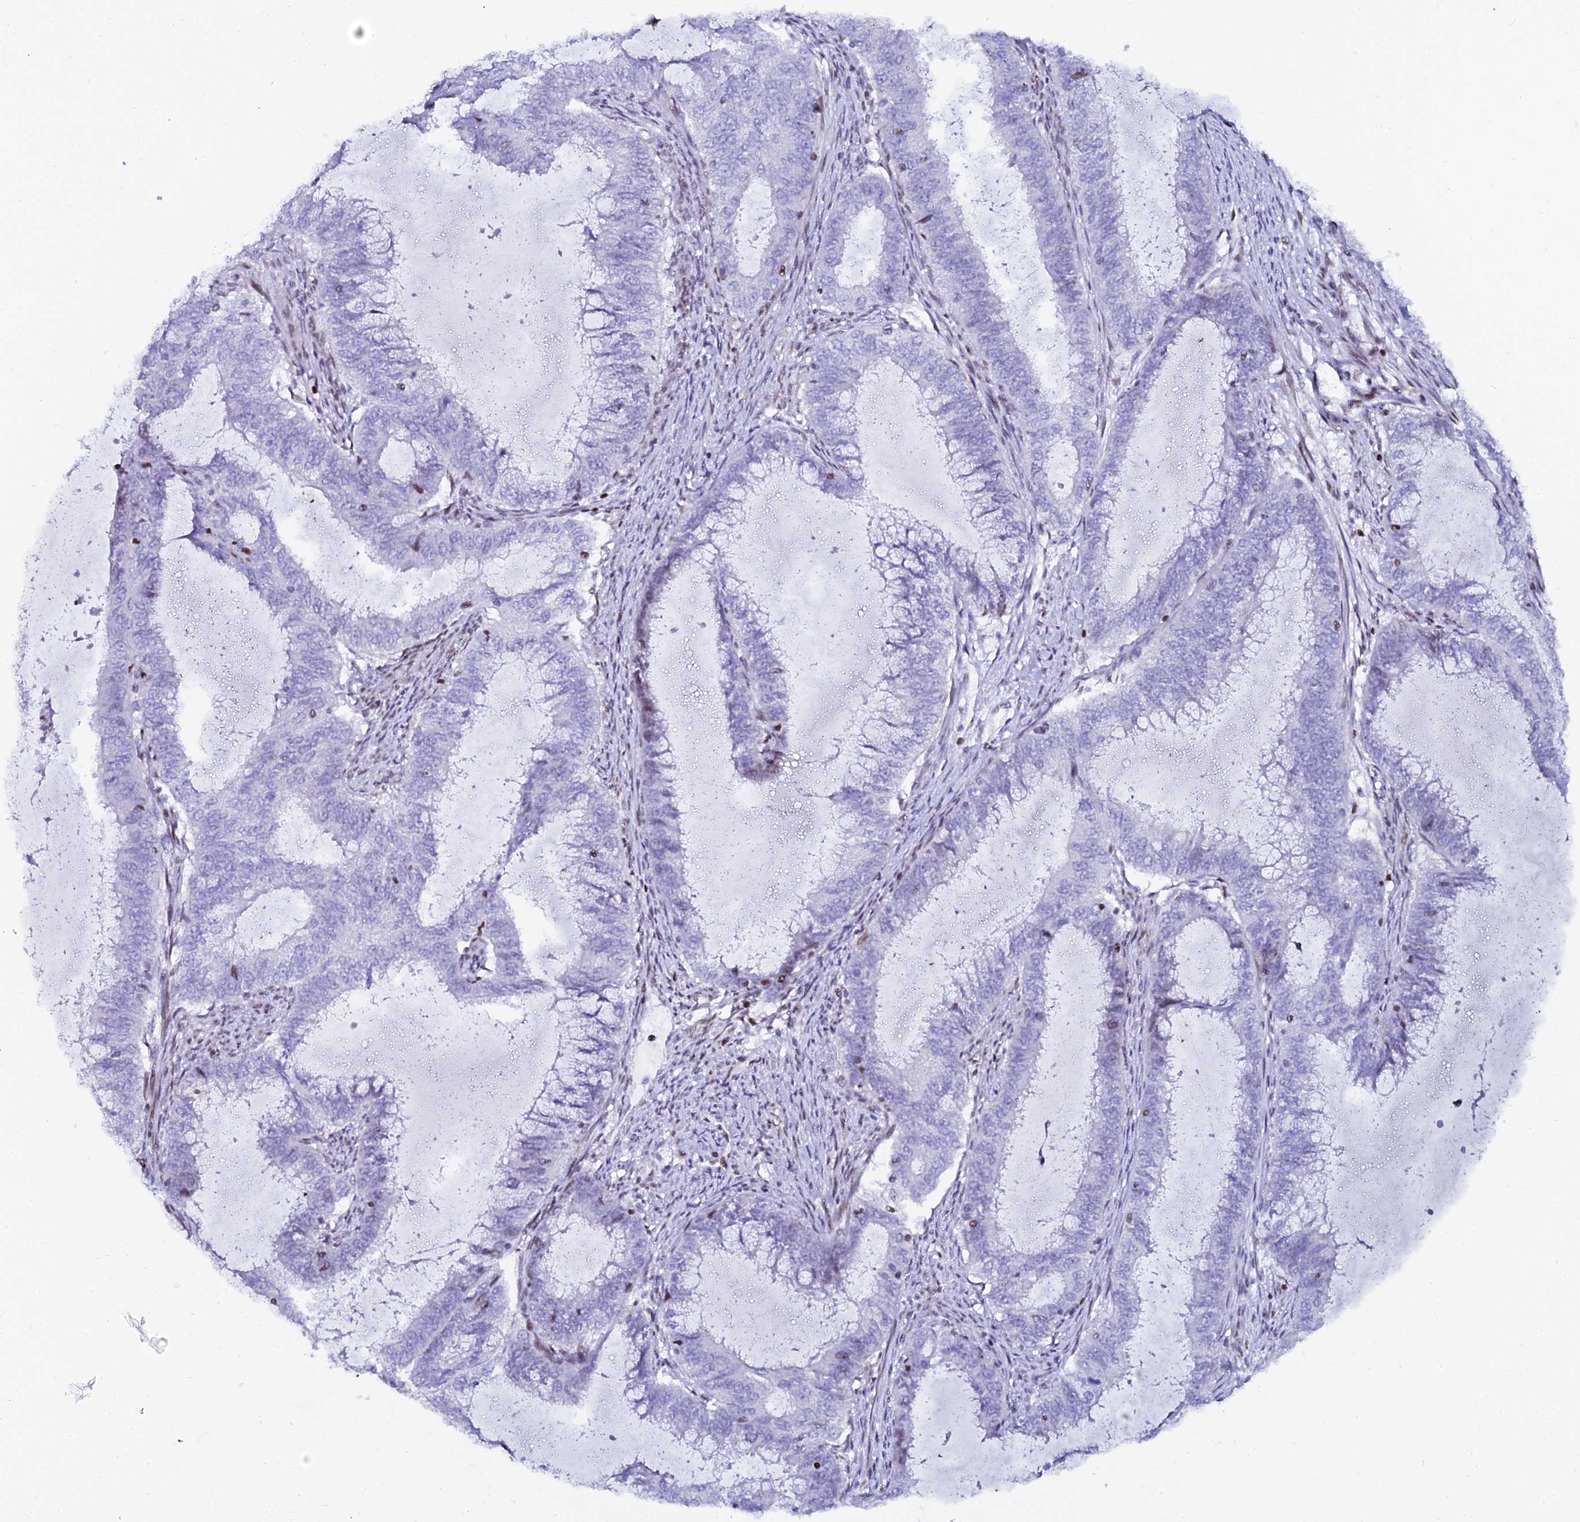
{"staining": {"intensity": "negative", "quantity": "none", "location": "none"}, "tissue": "endometrial cancer", "cell_type": "Tumor cells", "image_type": "cancer", "snomed": [{"axis": "morphology", "description": "Adenocarcinoma, NOS"}, {"axis": "topography", "description": "Endometrium"}], "caption": "Tumor cells are negative for brown protein staining in adenocarcinoma (endometrial).", "gene": "MYNN", "patient": {"sex": "female", "age": 51}}